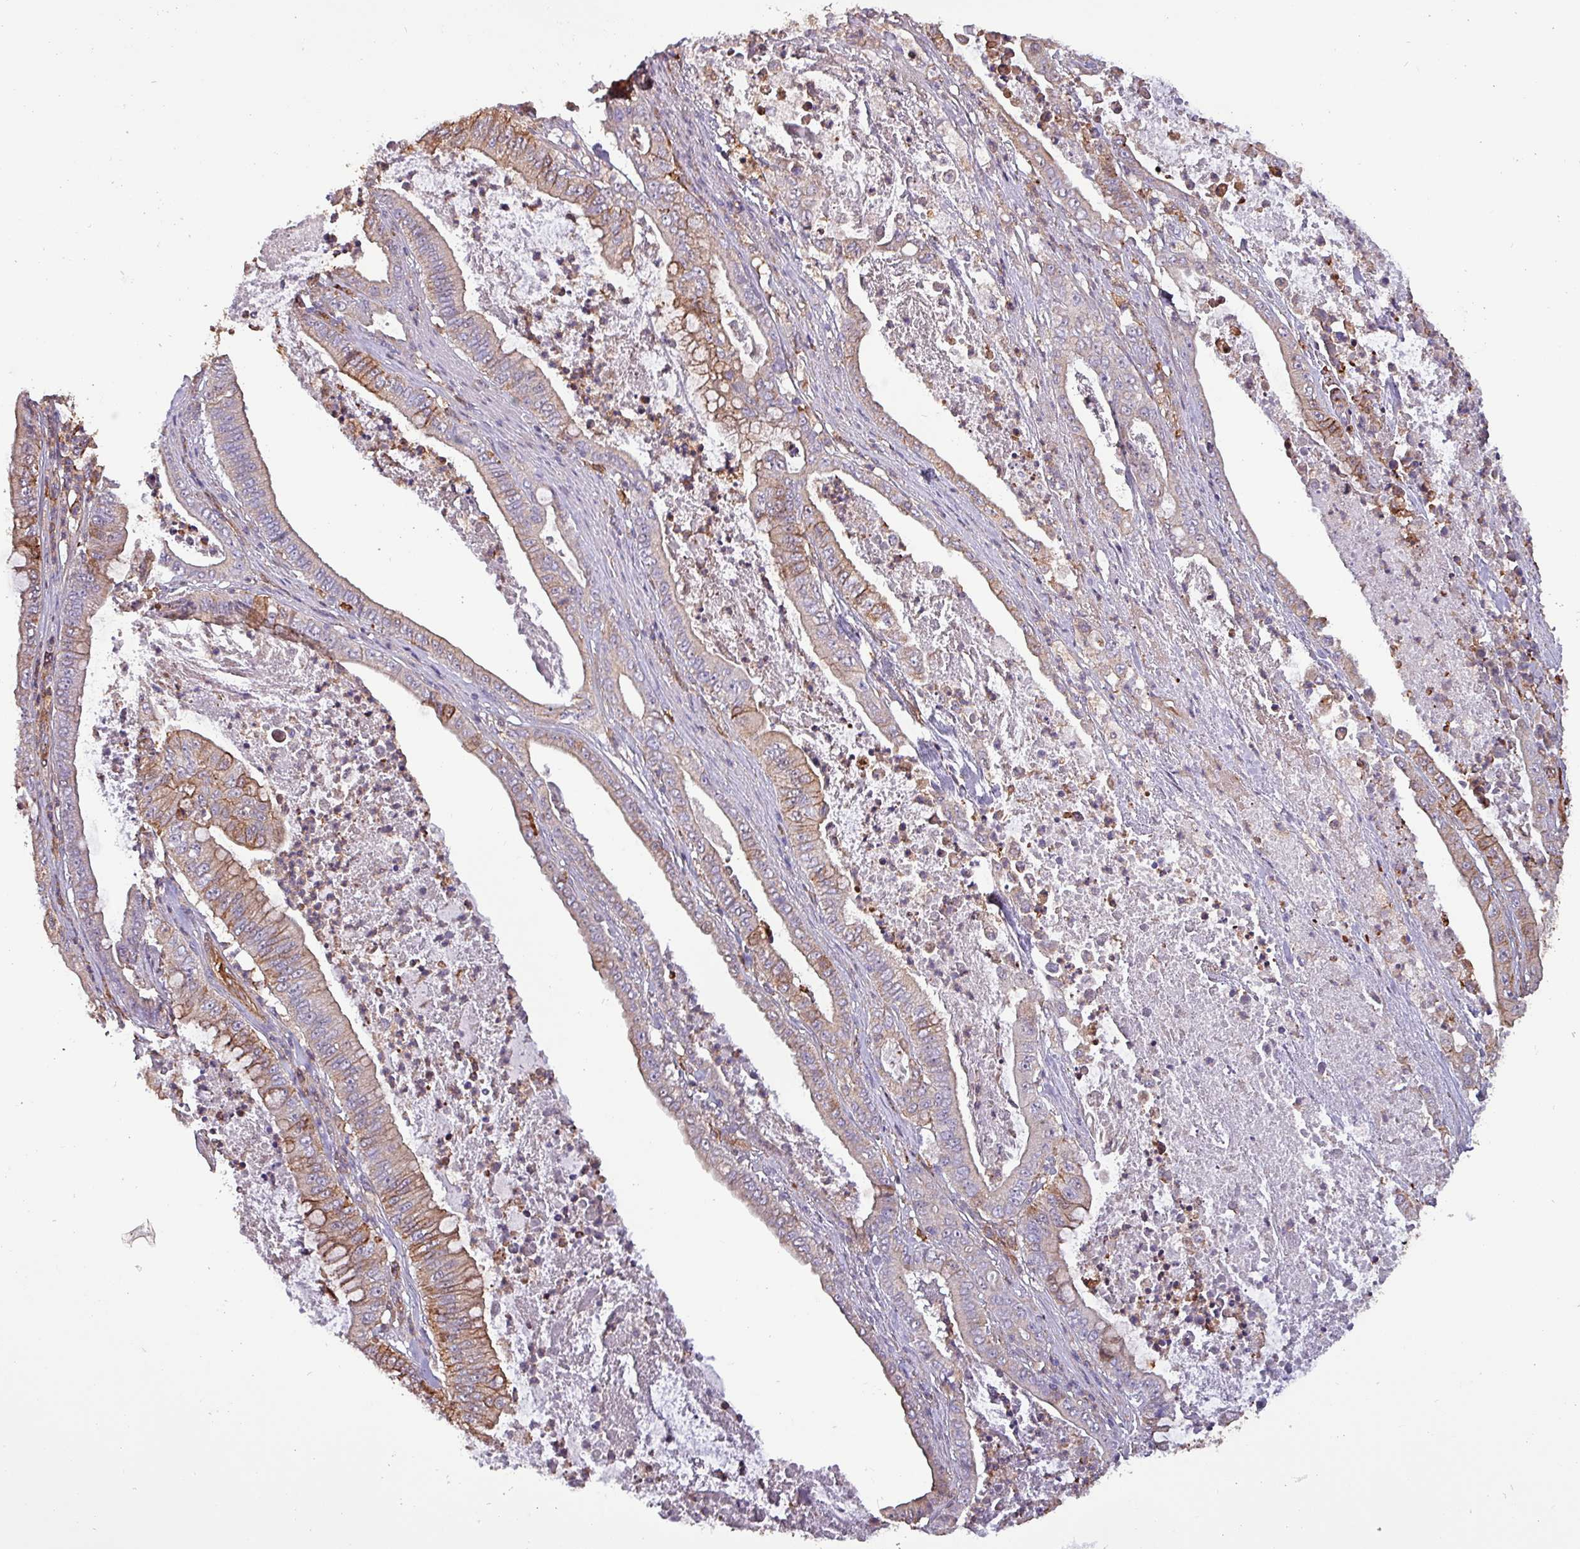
{"staining": {"intensity": "weak", "quantity": "25%-75%", "location": "cytoplasmic/membranous"}, "tissue": "pancreatic cancer", "cell_type": "Tumor cells", "image_type": "cancer", "snomed": [{"axis": "morphology", "description": "Adenocarcinoma, NOS"}, {"axis": "topography", "description": "Pancreas"}], "caption": "A brown stain labels weak cytoplasmic/membranous positivity of a protein in human adenocarcinoma (pancreatic) tumor cells.", "gene": "SCIN", "patient": {"sex": "male", "age": 71}}